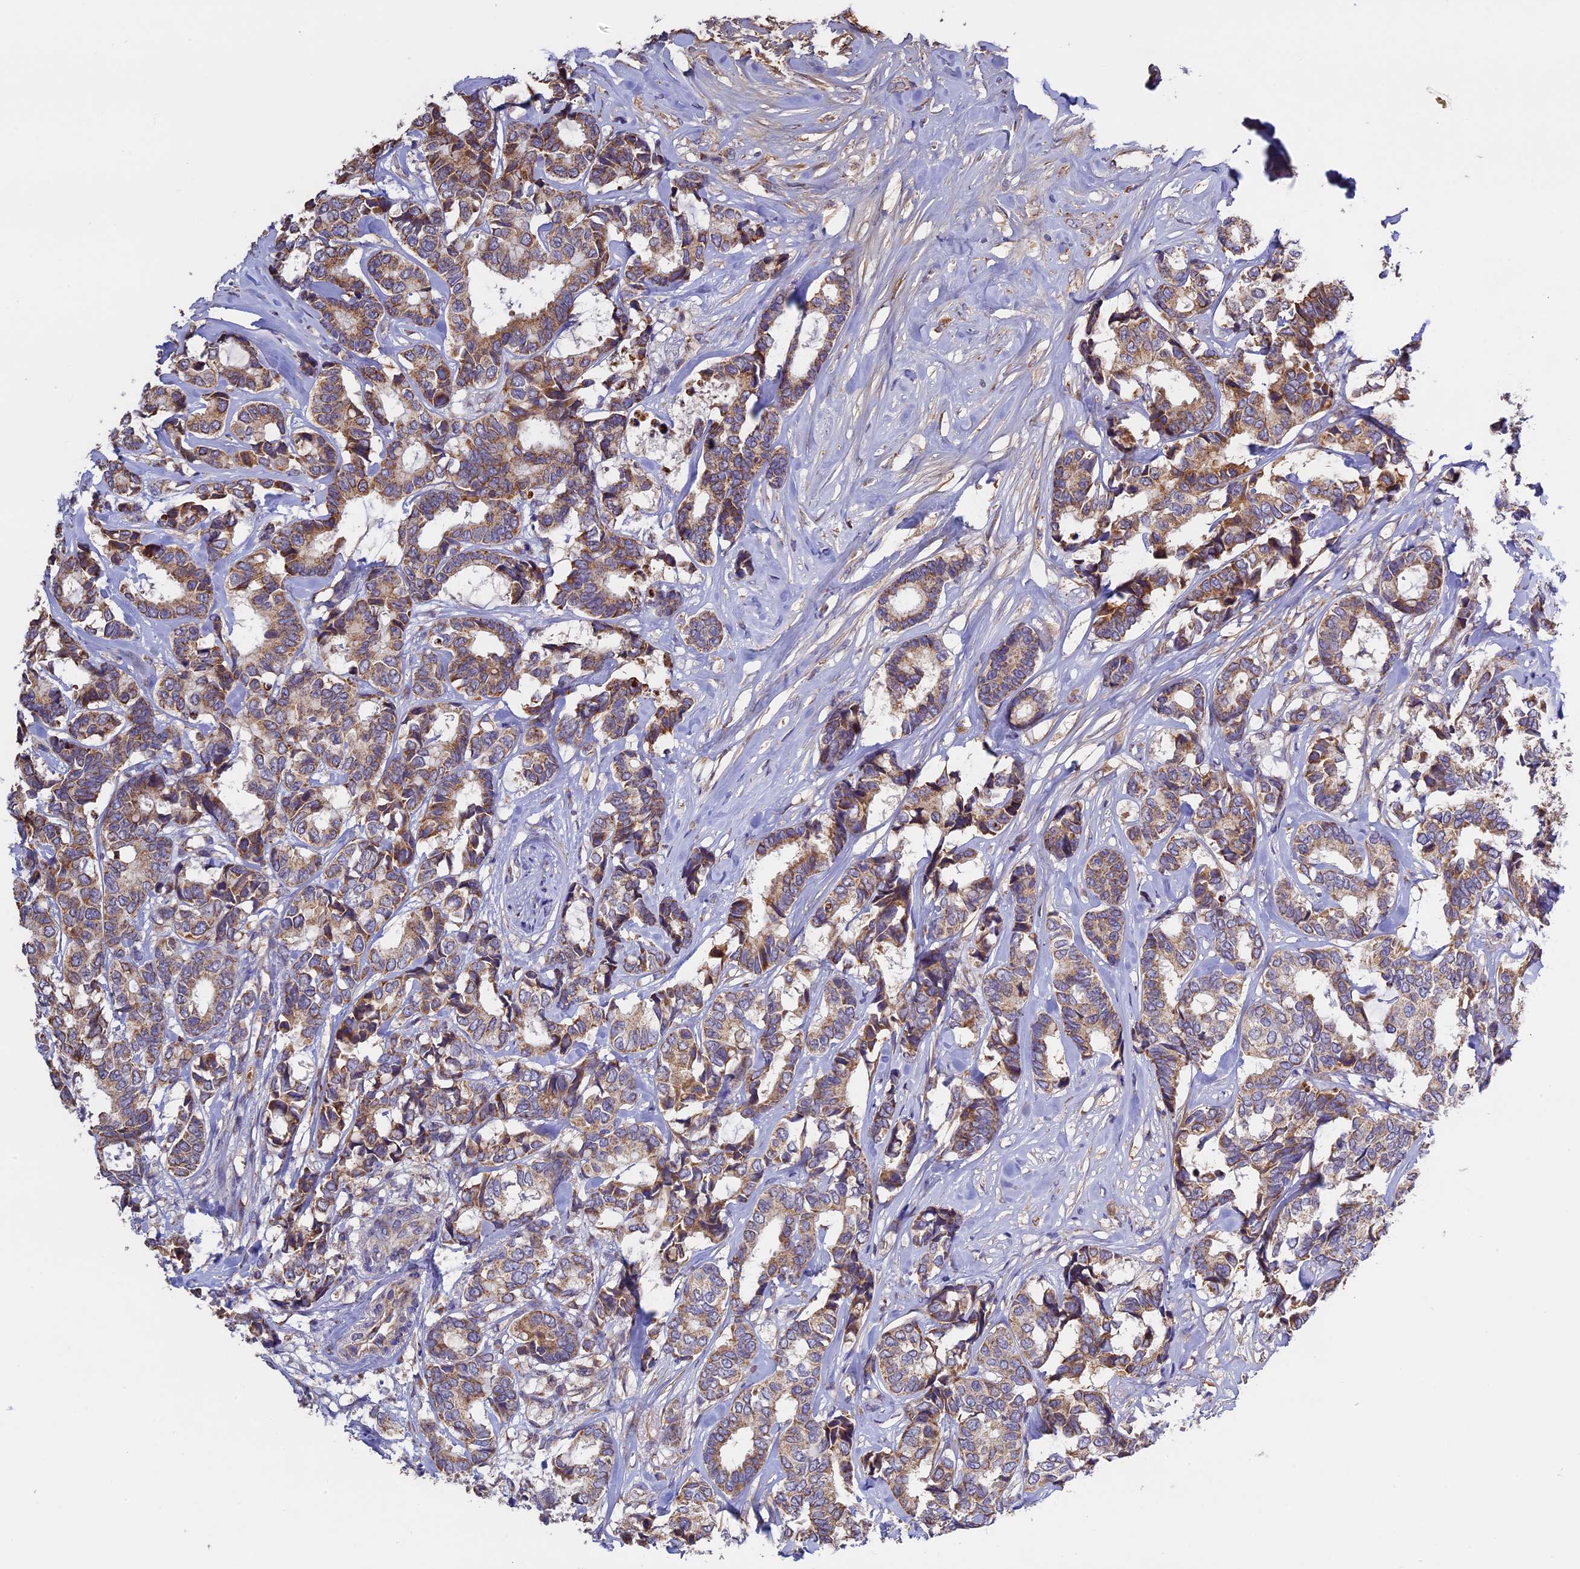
{"staining": {"intensity": "moderate", "quantity": ">75%", "location": "cytoplasmic/membranous"}, "tissue": "breast cancer", "cell_type": "Tumor cells", "image_type": "cancer", "snomed": [{"axis": "morphology", "description": "Duct carcinoma"}, {"axis": "topography", "description": "Breast"}], "caption": "Immunohistochemistry (IHC) photomicrograph of neoplastic tissue: human intraductal carcinoma (breast) stained using immunohistochemistry reveals medium levels of moderate protein expression localized specifically in the cytoplasmic/membranous of tumor cells, appearing as a cytoplasmic/membranous brown color.", "gene": "OCEL1", "patient": {"sex": "female", "age": 87}}